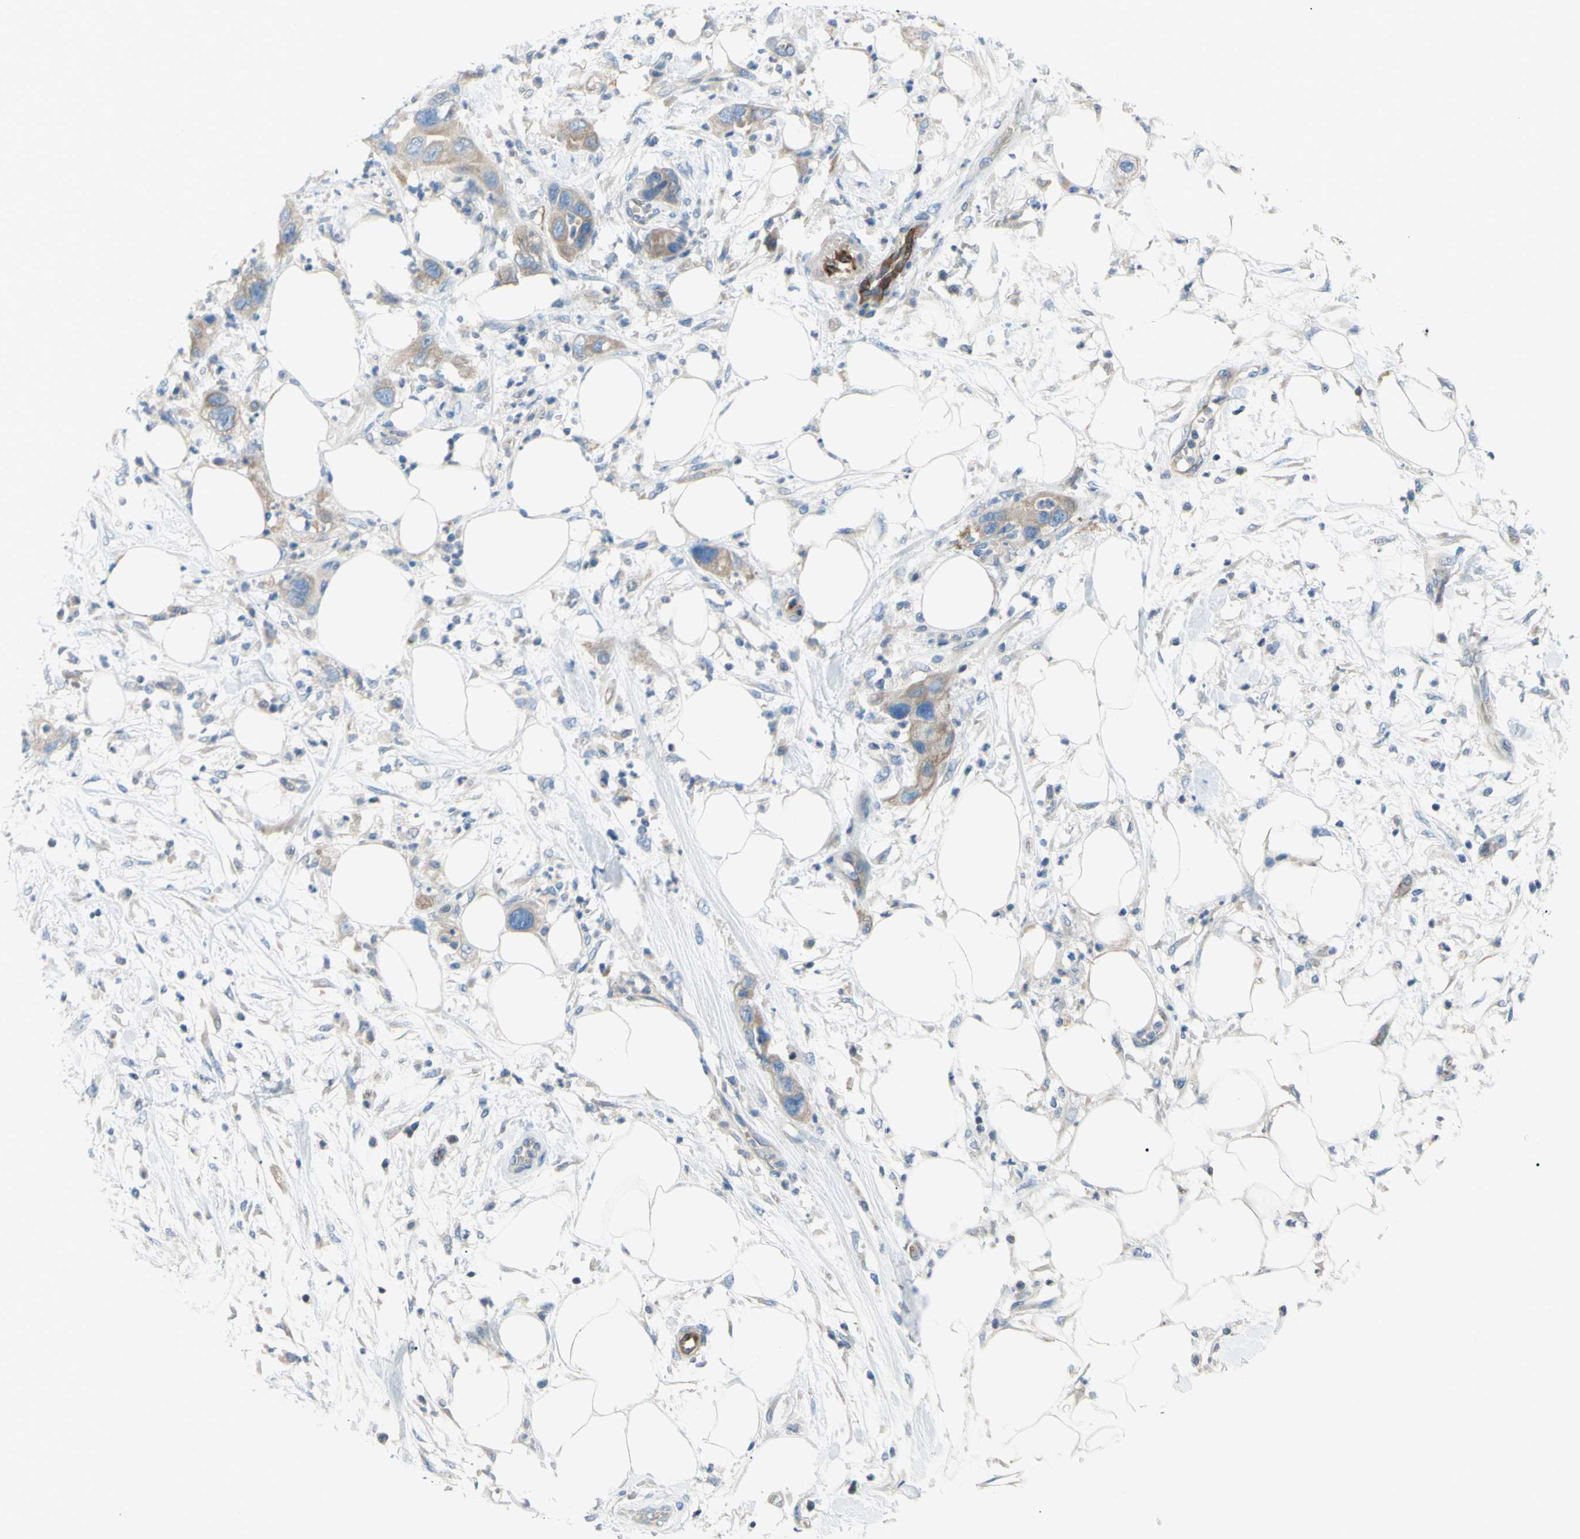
{"staining": {"intensity": "weak", "quantity": "25%-75%", "location": "cytoplasmic/membranous"}, "tissue": "pancreatic cancer", "cell_type": "Tumor cells", "image_type": "cancer", "snomed": [{"axis": "morphology", "description": "Adenocarcinoma, NOS"}, {"axis": "topography", "description": "Pancreas"}], "caption": "Tumor cells exhibit weak cytoplasmic/membranous positivity in about 25%-75% of cells in adenocarcinoma (pancreatic). The protein of interest is stained brown, and the nuclei are stained in blue (DAB IHC with brightfield microscopy, high magnification).", "gene": "PRRG2", "patient": {"sex": "female", "age": 71}}